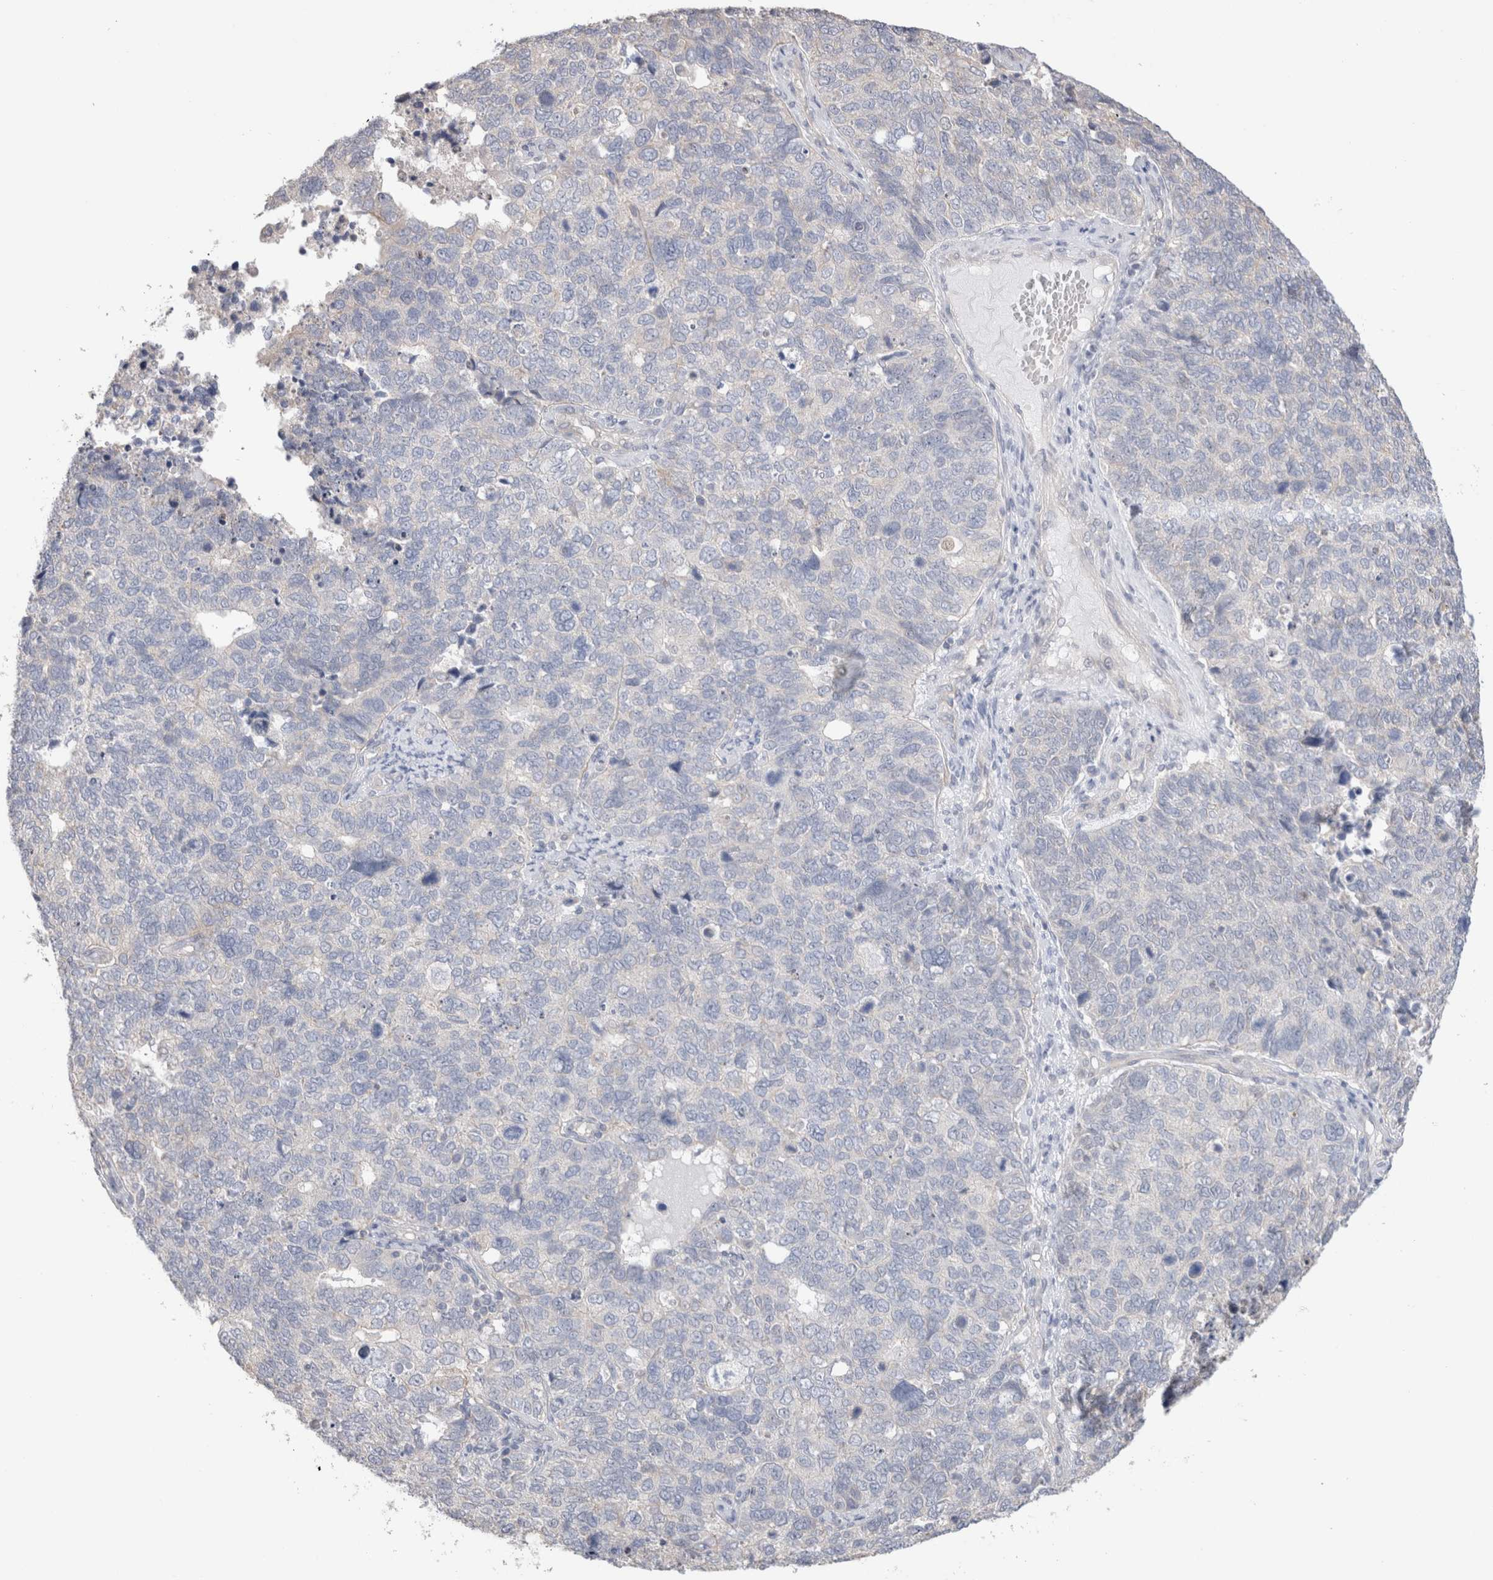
{"staining": {"intensity": "negative", "quantity": "none", "location": "none"}, "tissue": "cervical cancer", "cell_type": "Tumor cells", "image_type": "cancer", "snomed": [{"axis": "morphology", "description": "Squamous cell carcinoma, NOS"}, {"axis": "topography", "description": "Cervix"}], "caption": "IHC photomicrograph of cervical cancer stained for a protein (brown), which shows no positivity in tumor cells.", "gene": "DMD", "patient": {"sex": "female", "age": 63}}